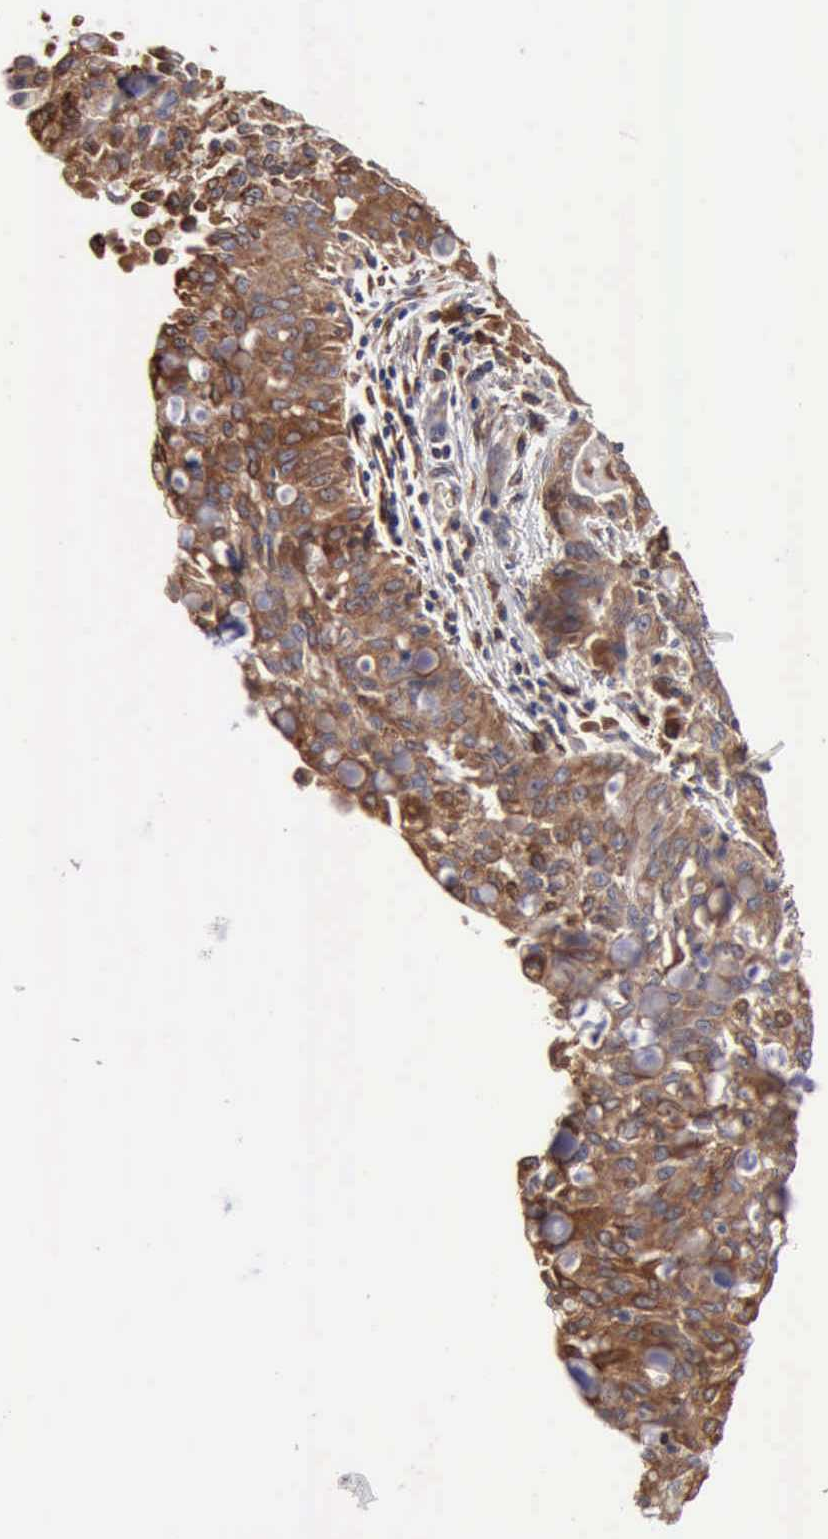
{"staining": {"intensity": "moderate", "quantity": "25%-75%", "location": "cytoplasmic/membranous"}, "tissue": "lung cancer", "cell_type": "Tumor cells", "image_type": "cancer", "snomed": [{"axis": "morphology", "description": "Adenocarcinoma, NOS"}, {"axis": "topography", "description": "Lung"}], "caption": "A brown stain highlights moderate cytoplasmic/membranous positivity of a protein in human adenocarcinoma (lung) tumor cells.", "gene": "APOL2", "patient": {"sex": "female", "age": 44}}